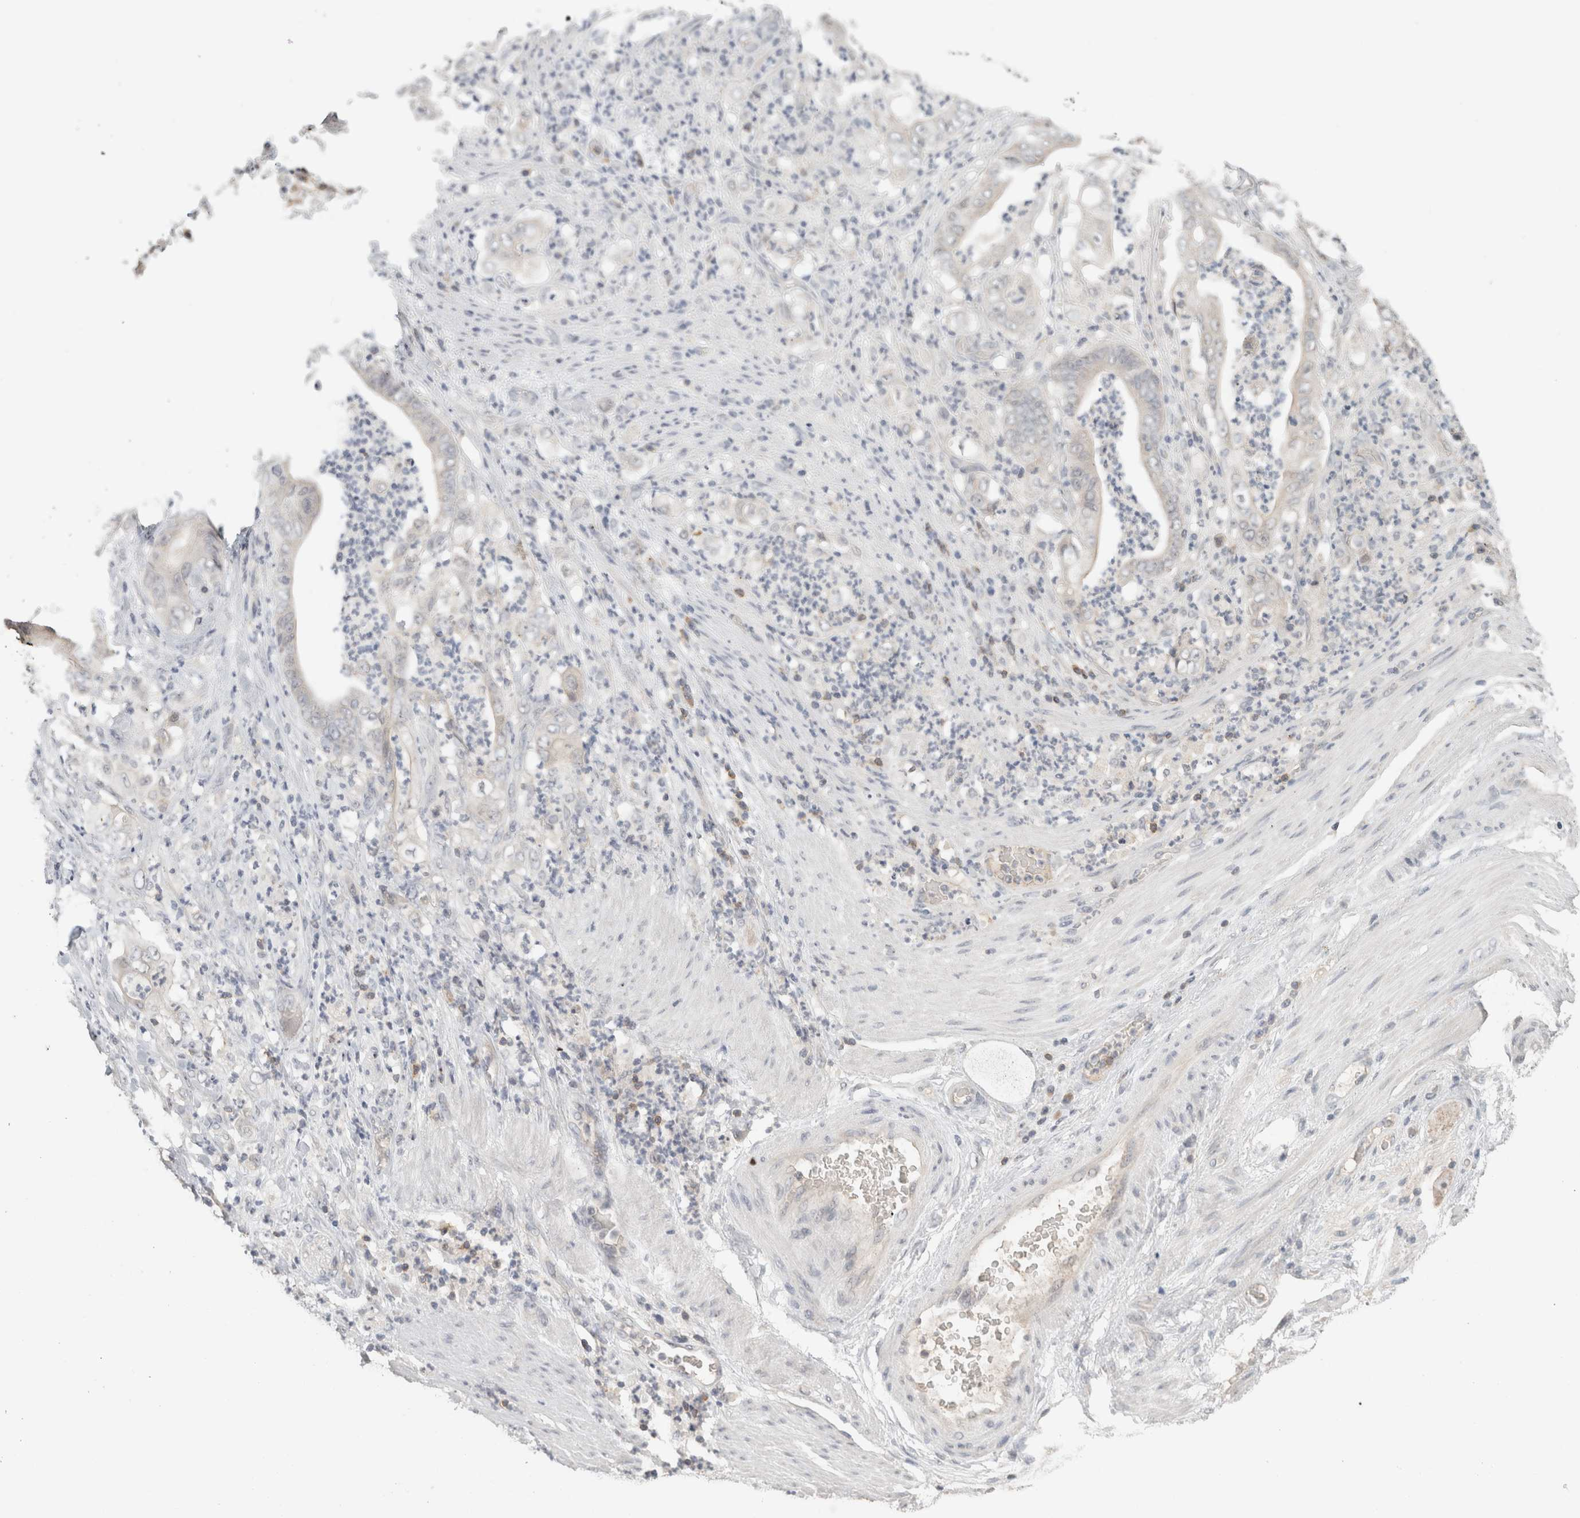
{"staining": {"intensity": "negative", "quantity": "none", "location": "none"}, "tissue": "stomach cancer", "cell_type": "Tumor cells", "image_type": "cancer", "snomed": [{"axis": "morphology", "description": "Adenocarcinoma, NOS"}, {"axis": "topography", "description": "Stomach"}], "caption": "The image demonstrates no staining of tumor cells in stomach cancer.", "gene": "TRAT1", "patient": {"sex": "female", "age": 73}}